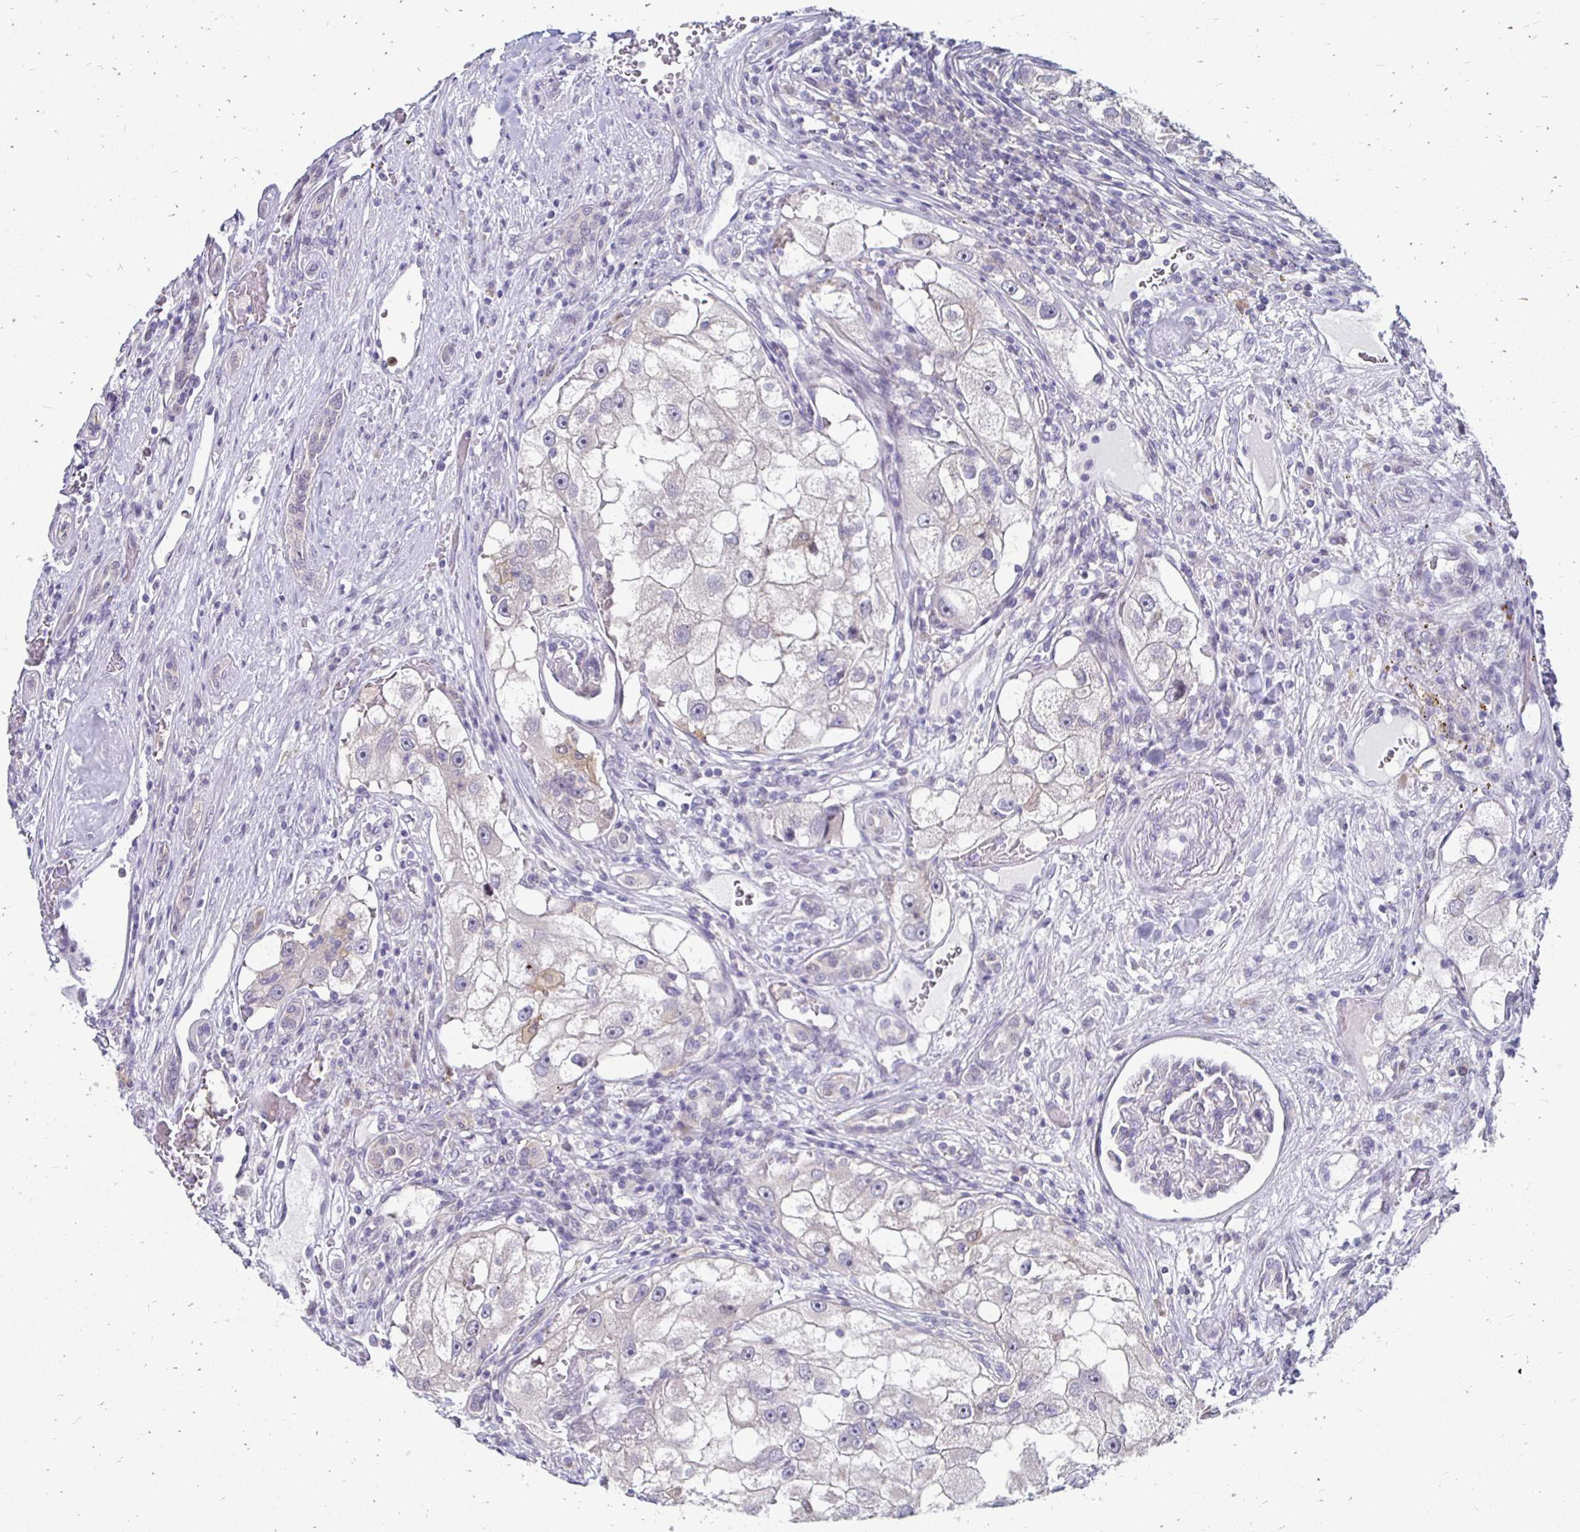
{"staining": {"intensity": "negative", "quantity": "none", "location": "none"}, "tissue": "renal cancer", "cell_type": "Tumor cells", "image_type": "cancer", "snomed": [{"axis": "morphology", "description": "Adenocarcinoma, NOS"}, {"axis": "topography", "description": "Kidney"}], "caption": "An image of renal cancer (adenocarcinoma) stained for a protein shows no brown staining in tumor cells. Brightfield microscopy of immunohistochemistry stained with DAB (3,3'-diaminobenzidine) (brown) and hematoxylin (blue), captured at high magnification.", "gene": "PADI2", "patient": {"sex": "male", "age": 63}}